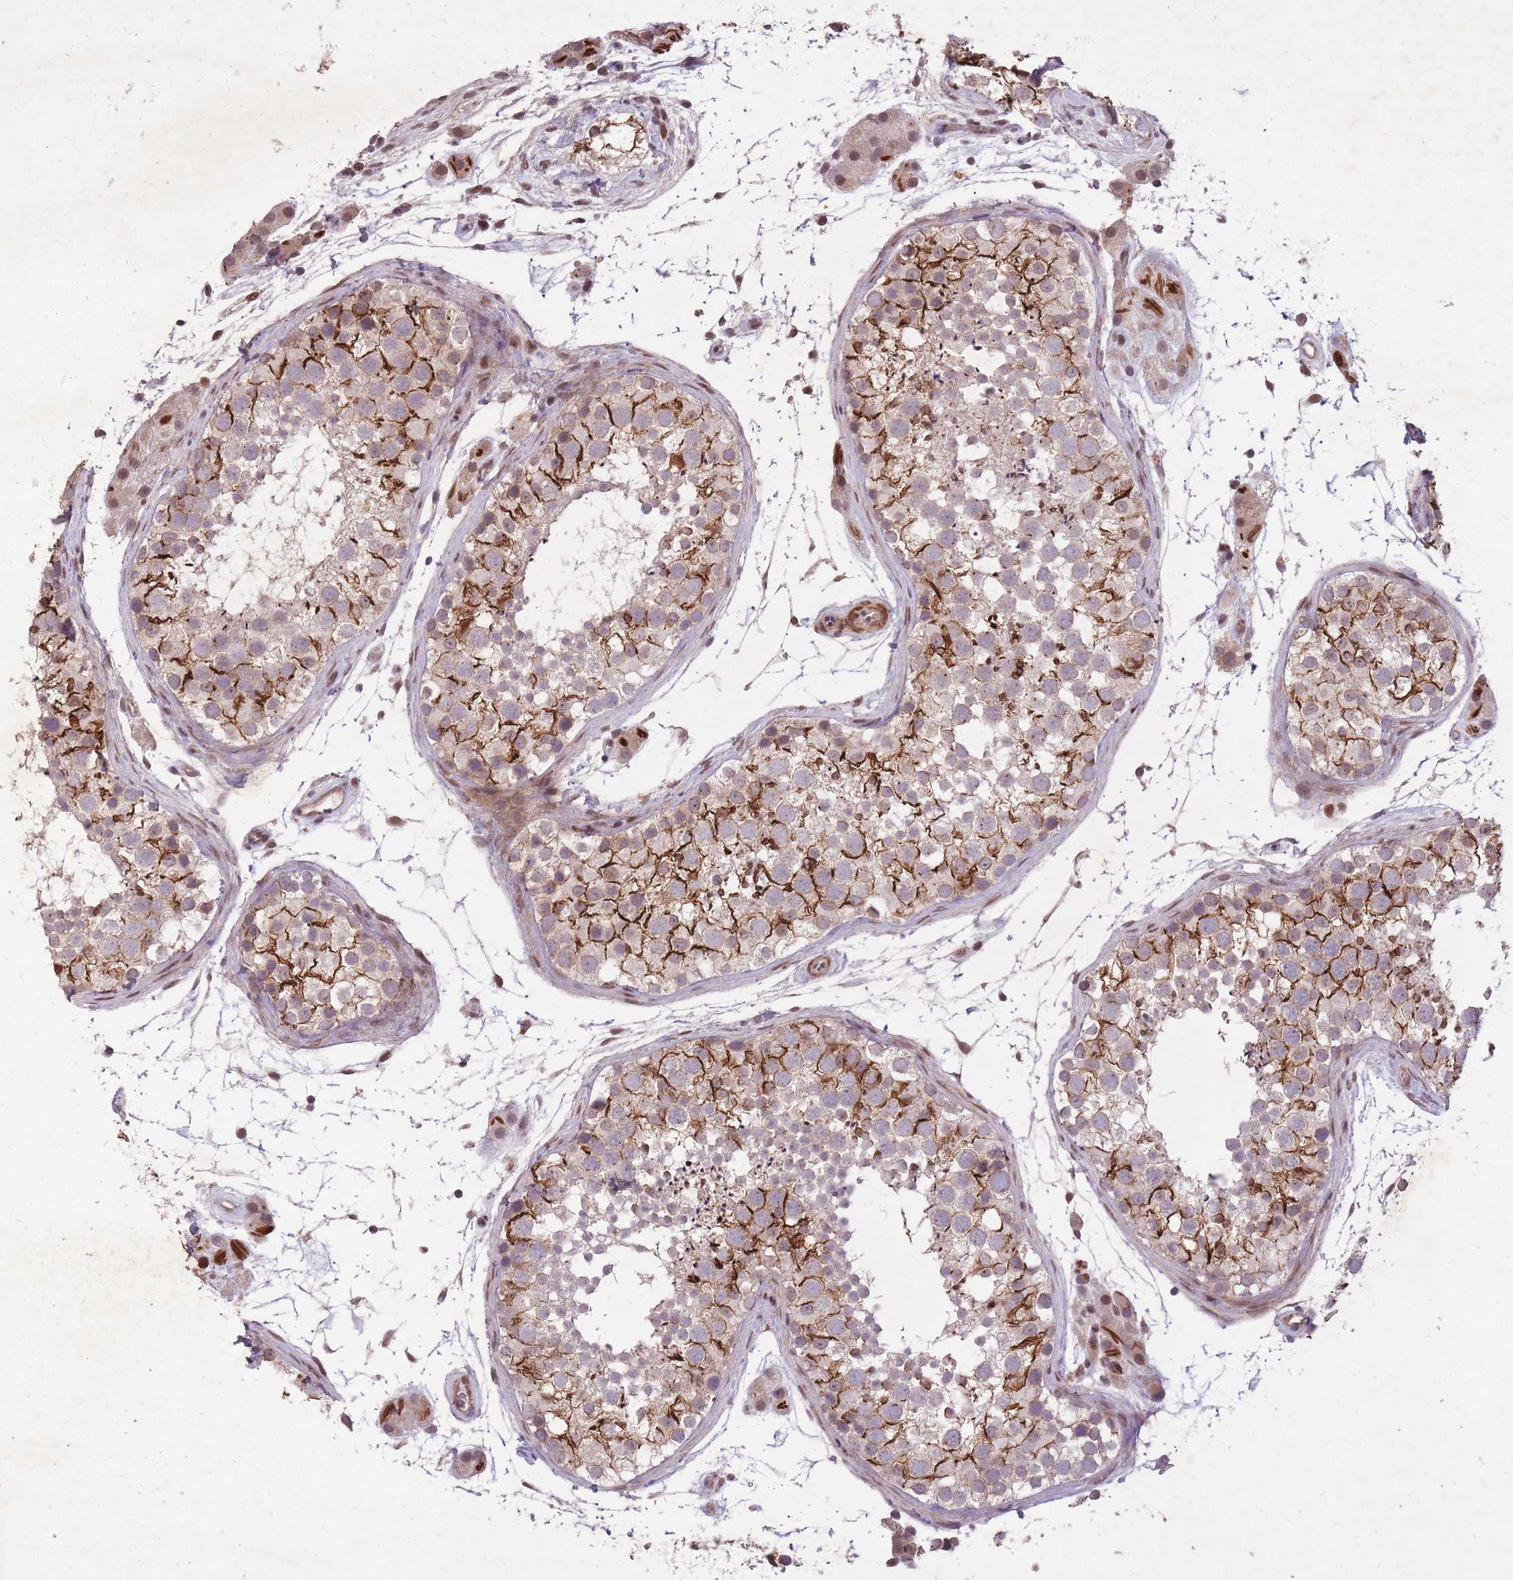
{"staining": {"intensity": "moderate", "quantity": "25%-75%", "location": "cytoplasmic/membranous"}, "tissue": "testis", "cell_type": "Cells in seminiferous ducts", "image_type": "normal", "snomed": [{"axis": "morphology", "description": "Normal tissue, NOS"}, {"axis": "topography", "description": "Testis"}], "caption": "IHC of normal testis demonstrates medium levels of moderate cytoplasmic/membranous staining in approximately 25%-75% of cells in seminiferous ducts.", "gene": "CBX6", "patient": {"sex": "male", "age": 41}}